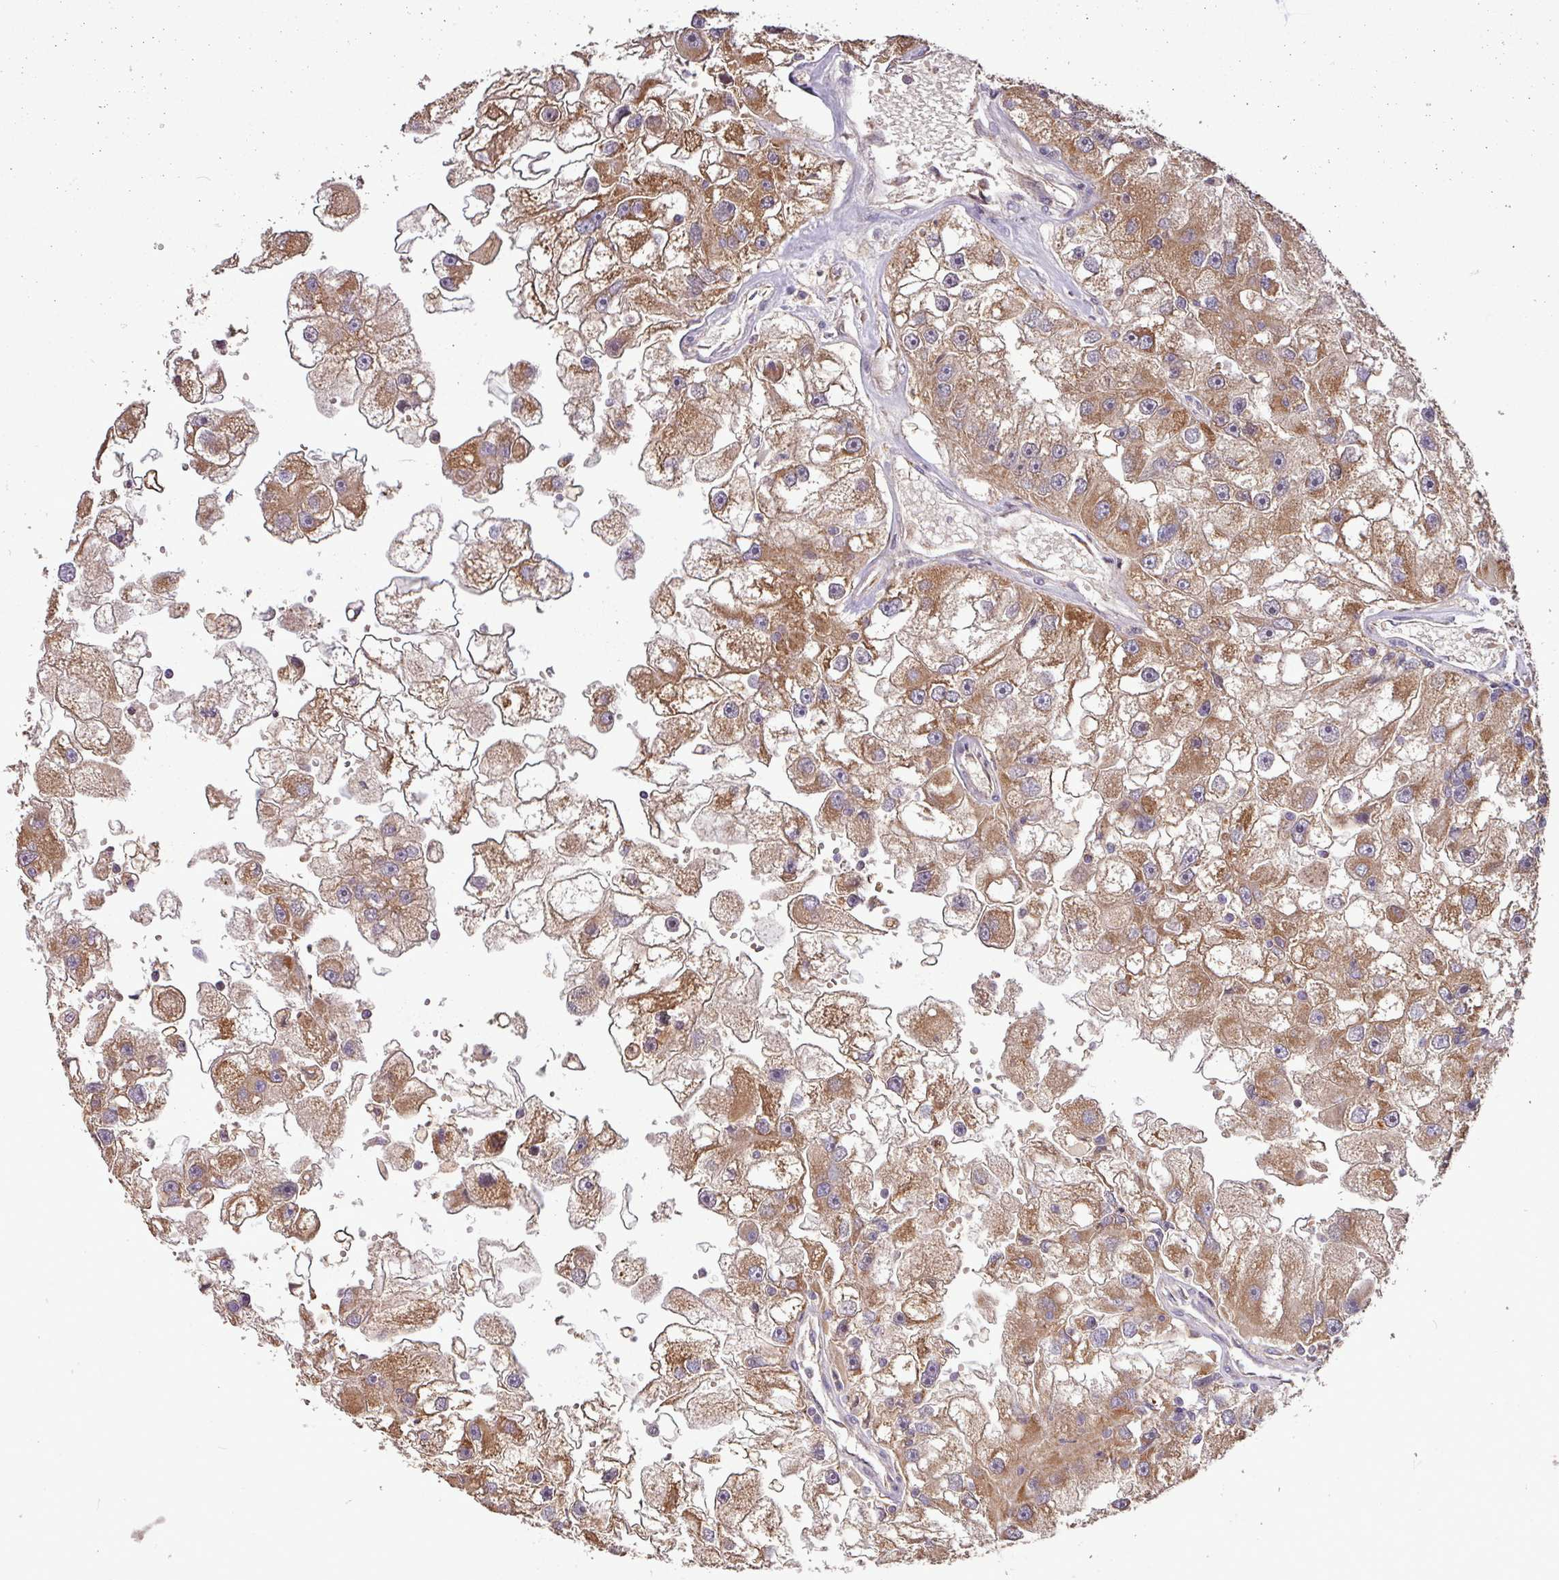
{"staining": {"intensity": "moderate", "quantity": ">75%", "location": "cytoplasmic/membranous"}, "tissue": "renal cancer", "cell_type": "Tumor cells", "image_type": "cancer", "snomed": [{"axis": "morphology", "description": "Adenocarcinoma, NOS"}, {"axis": "topography", "description": "Kidney"}], "caption": "A brown stain highlights moderate cytoplasmic/membranous staining of a protein in renal cancer tumor cells. (DAB (3,3'-diaminobenzidine) = brown stain, brightfield microscopy at high magnification).", "gene": "YPEL3", "patient": {"sex": "male", "age": 63}}